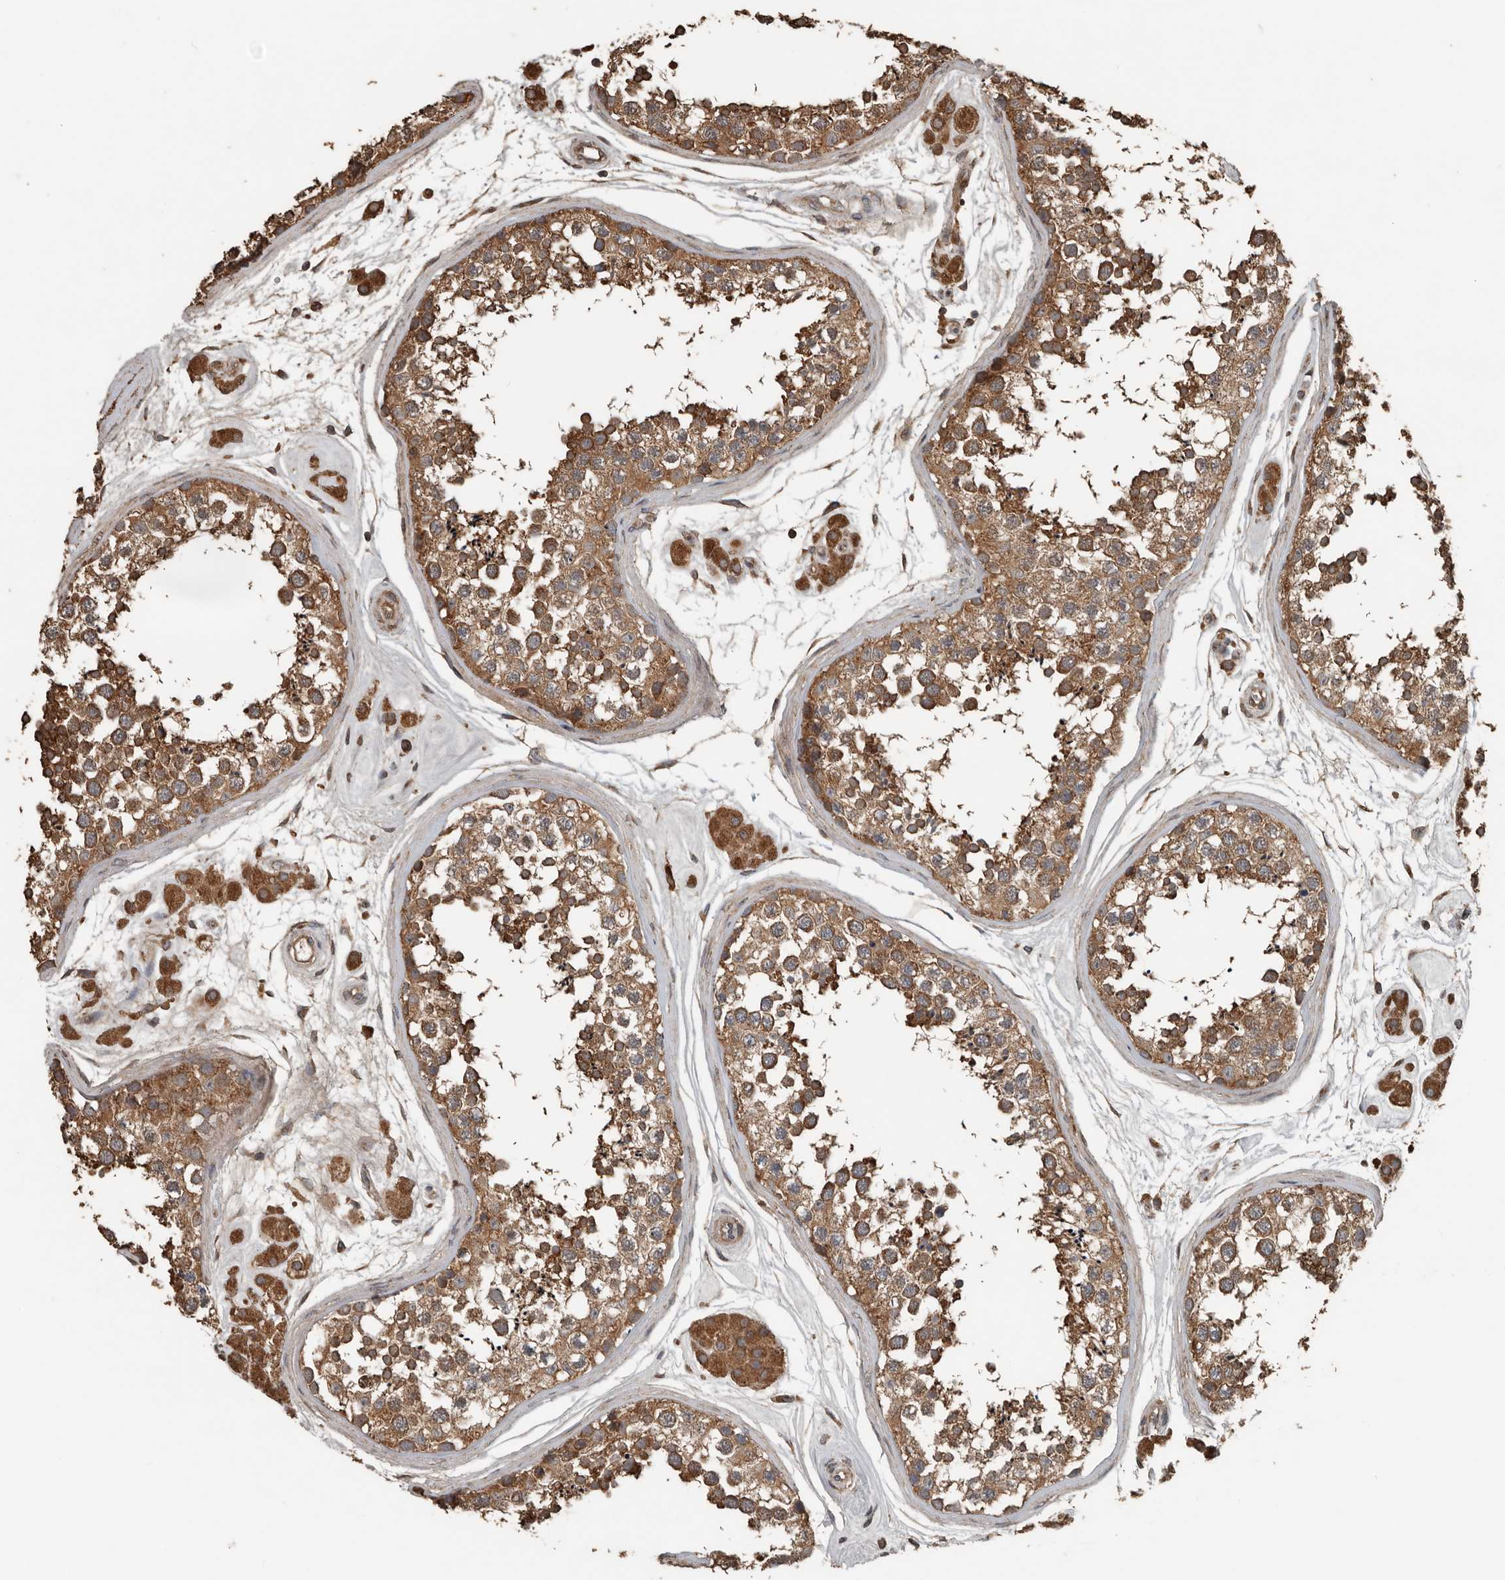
{"staining": {"intensity": "moderate", "quantity": ">75%", "location": "cytoplasmic/membranous"}, "tissue": "testis", "cell_type": "Cells in seminiferous ducts", "image_type": "normal", "snomed": [{"axis": "morphology", "description": "Normal tissue, NOS"}, {"axis": "topography", "description": "Testis"}], "caption": "Brown immunohistochemical staining in benign human testis exhibits moderate cytoplasmic/membranous staining in approximately >75% of cells in seminiferous ducts.", "gene": "RNF207", "patient": {"sex": "male", "age": 56}}